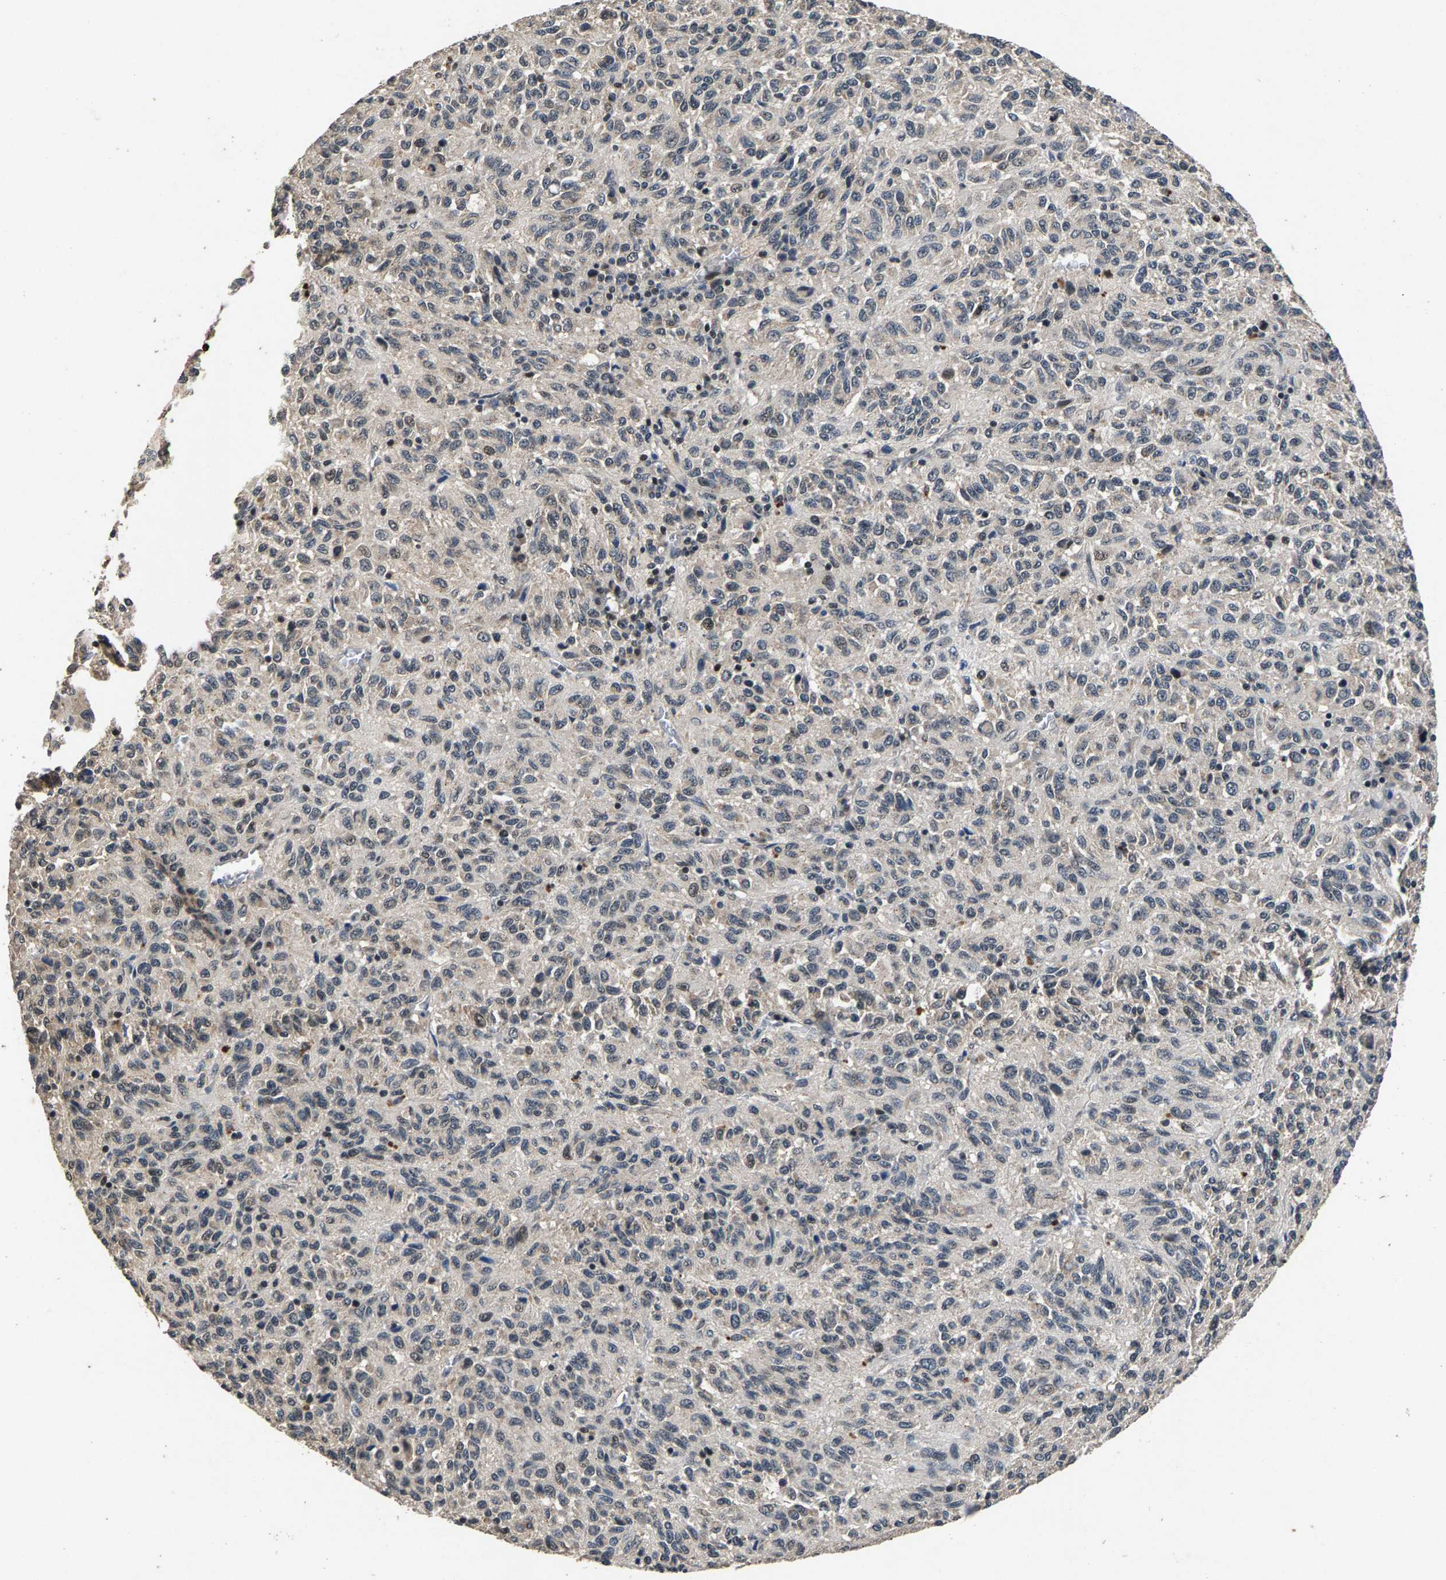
{"staining": {"intensity": "negative", "quantity": "none", "location": "none"}, "tissue": "melanoma", "cell_type": "Tumor cells", "image_type": "cancer", "snomed": [{"axis": "morphology", "description": "Malignant melanoma, Metastatic site"}, {"axis": "topography", "description": "Lung"}], "caption": "A histopathology image of malignant melanoma (metastatic site) stained for a protein displays no brown staining in tumor cells. Nuclei are stained in blue.", "gene": "RBM33", "patient": {"sex": "male", "age": 64}}